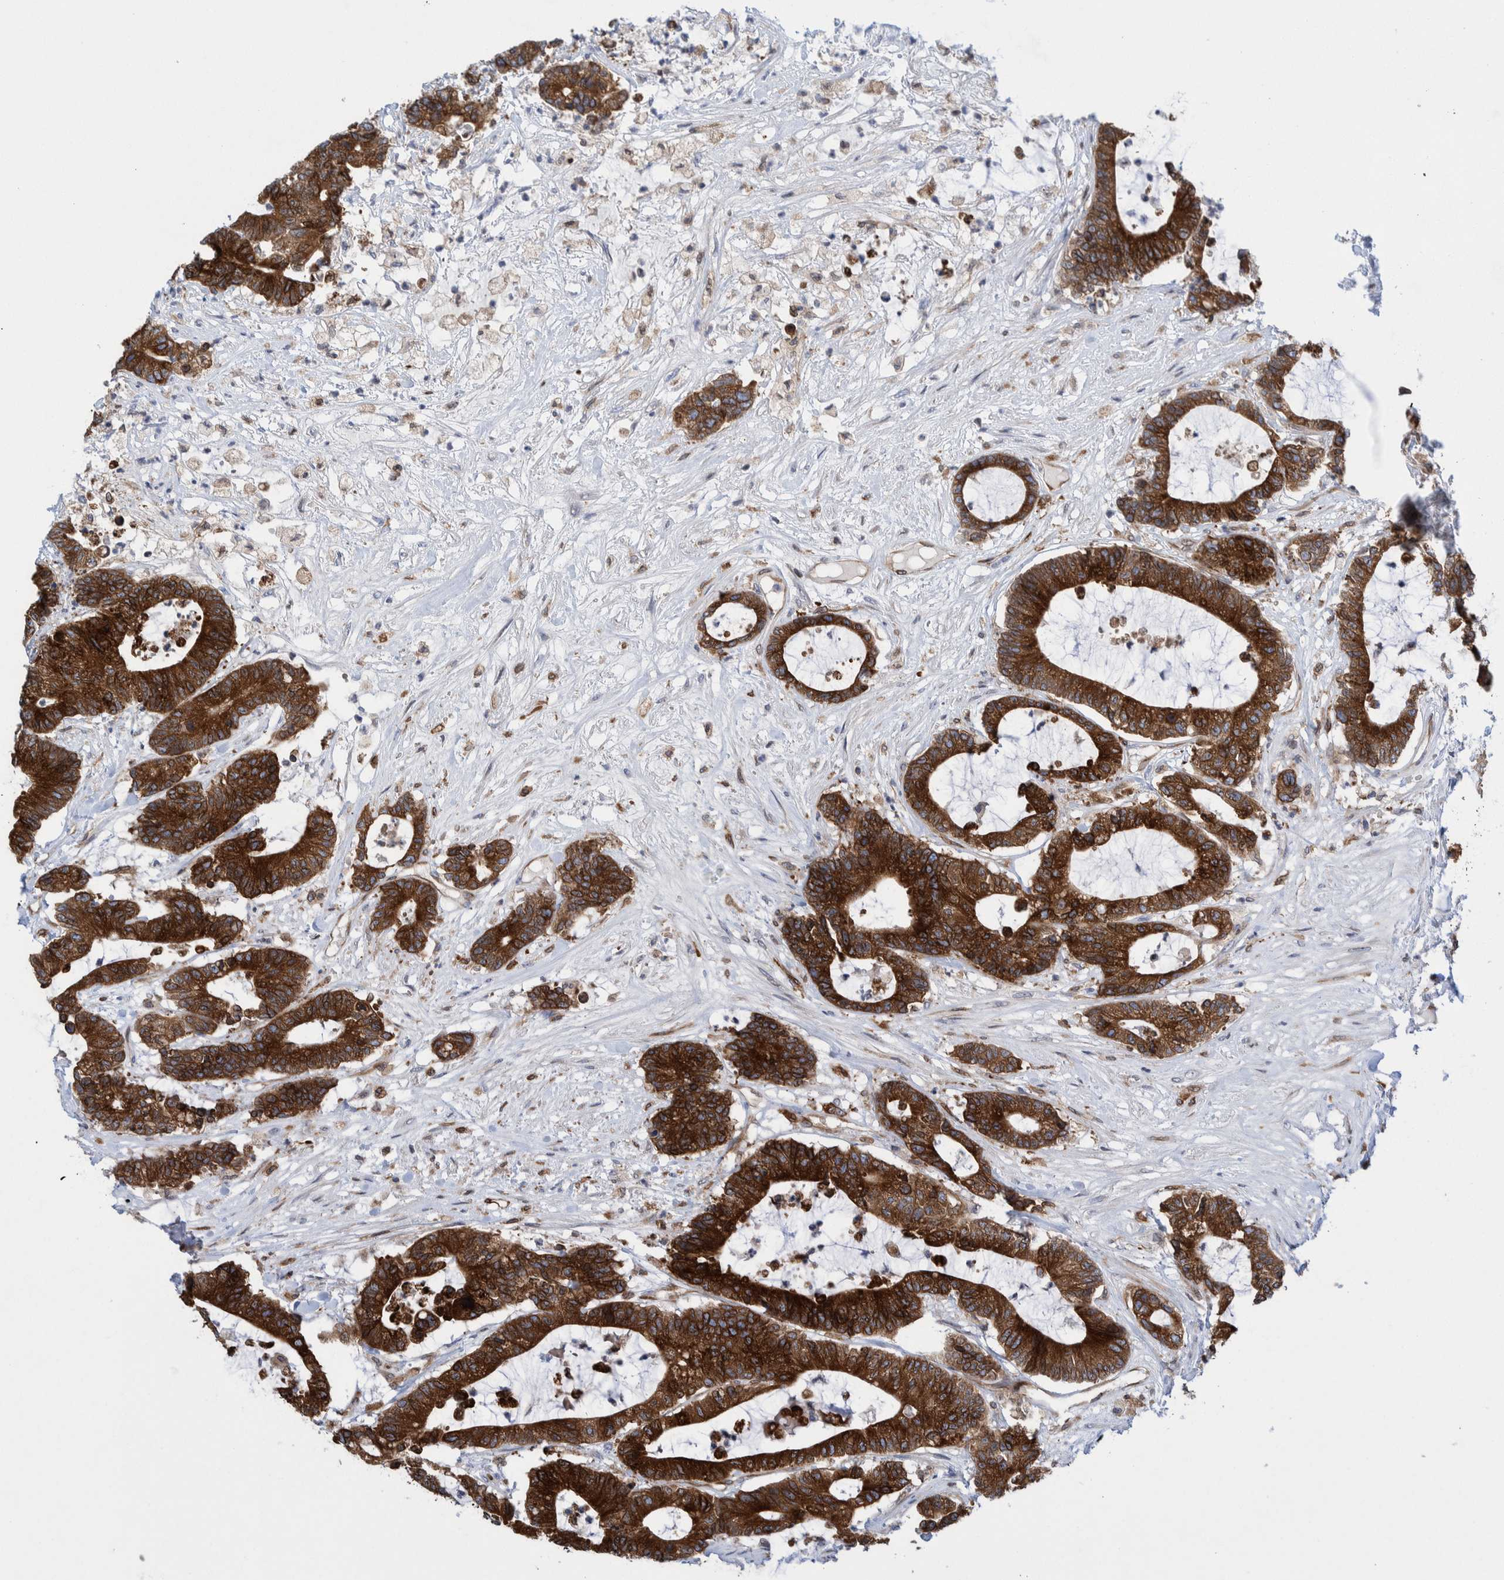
{"staining": {"intensity": "strong", "quantity": ">75%", "location": "cytoplasmic/membranous"}, "tissue": "colorectal cancer", "cell_type": "Tumor cells", "image_type": "cancer", "snomed": [{"axis": "morphology", "description": "Adenocarcinoma, NOS"}, {"axis": "topography", "description": "Colon"}], "caption": "Colorectal cancer tissue exhibits strong cytoplasmic/membranous expression in approximately >75% of tumor cells, visualized by immunohistochemistry. The protein is shown in brown color, while the nuclei are stained blue.", "gene": "THEM6", "patient": {"sex": "female", "age": 84}}